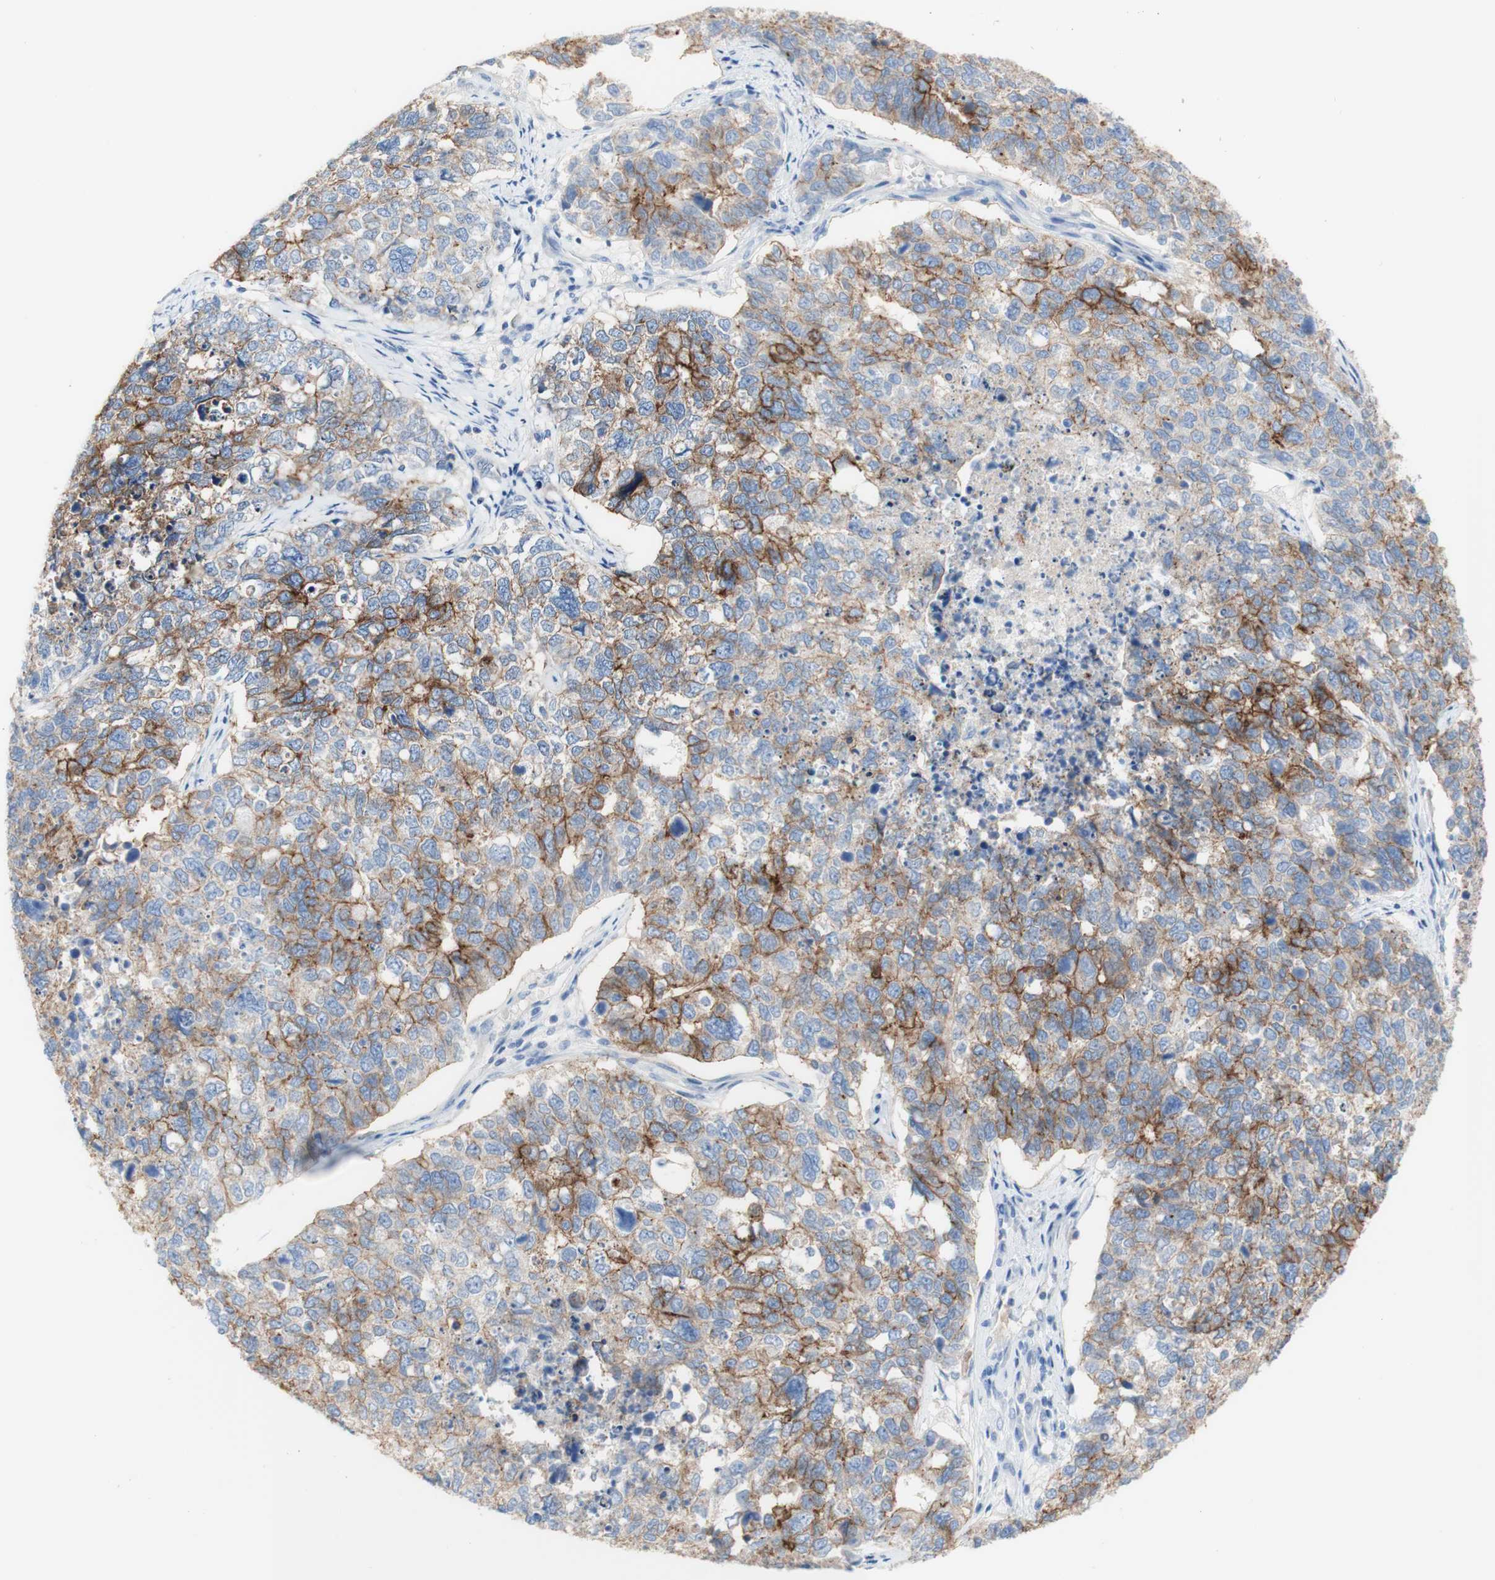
{"staining": {"intensity": "moderate", "quantity": "25%-75%", "location": "cytoplasmic/membranous"}, "tissue": "cervical cancer", "cell_type": "Tumor cells", "image_type": "cancer", "snomed": [{"axis": "morphology", "description": "Squamous cell carcinoma, NOS"}, {"axis": "topography", "description": "Cervix"}], "caption": "Cervical squamous cell carcinoma stained for a protein (brown) displays moderate cytoplasmic/membranous positive staining in about 25%-75% of tumor cells.", "gene": "DSC2", "patient": {"sex": "female", "age": 63}}